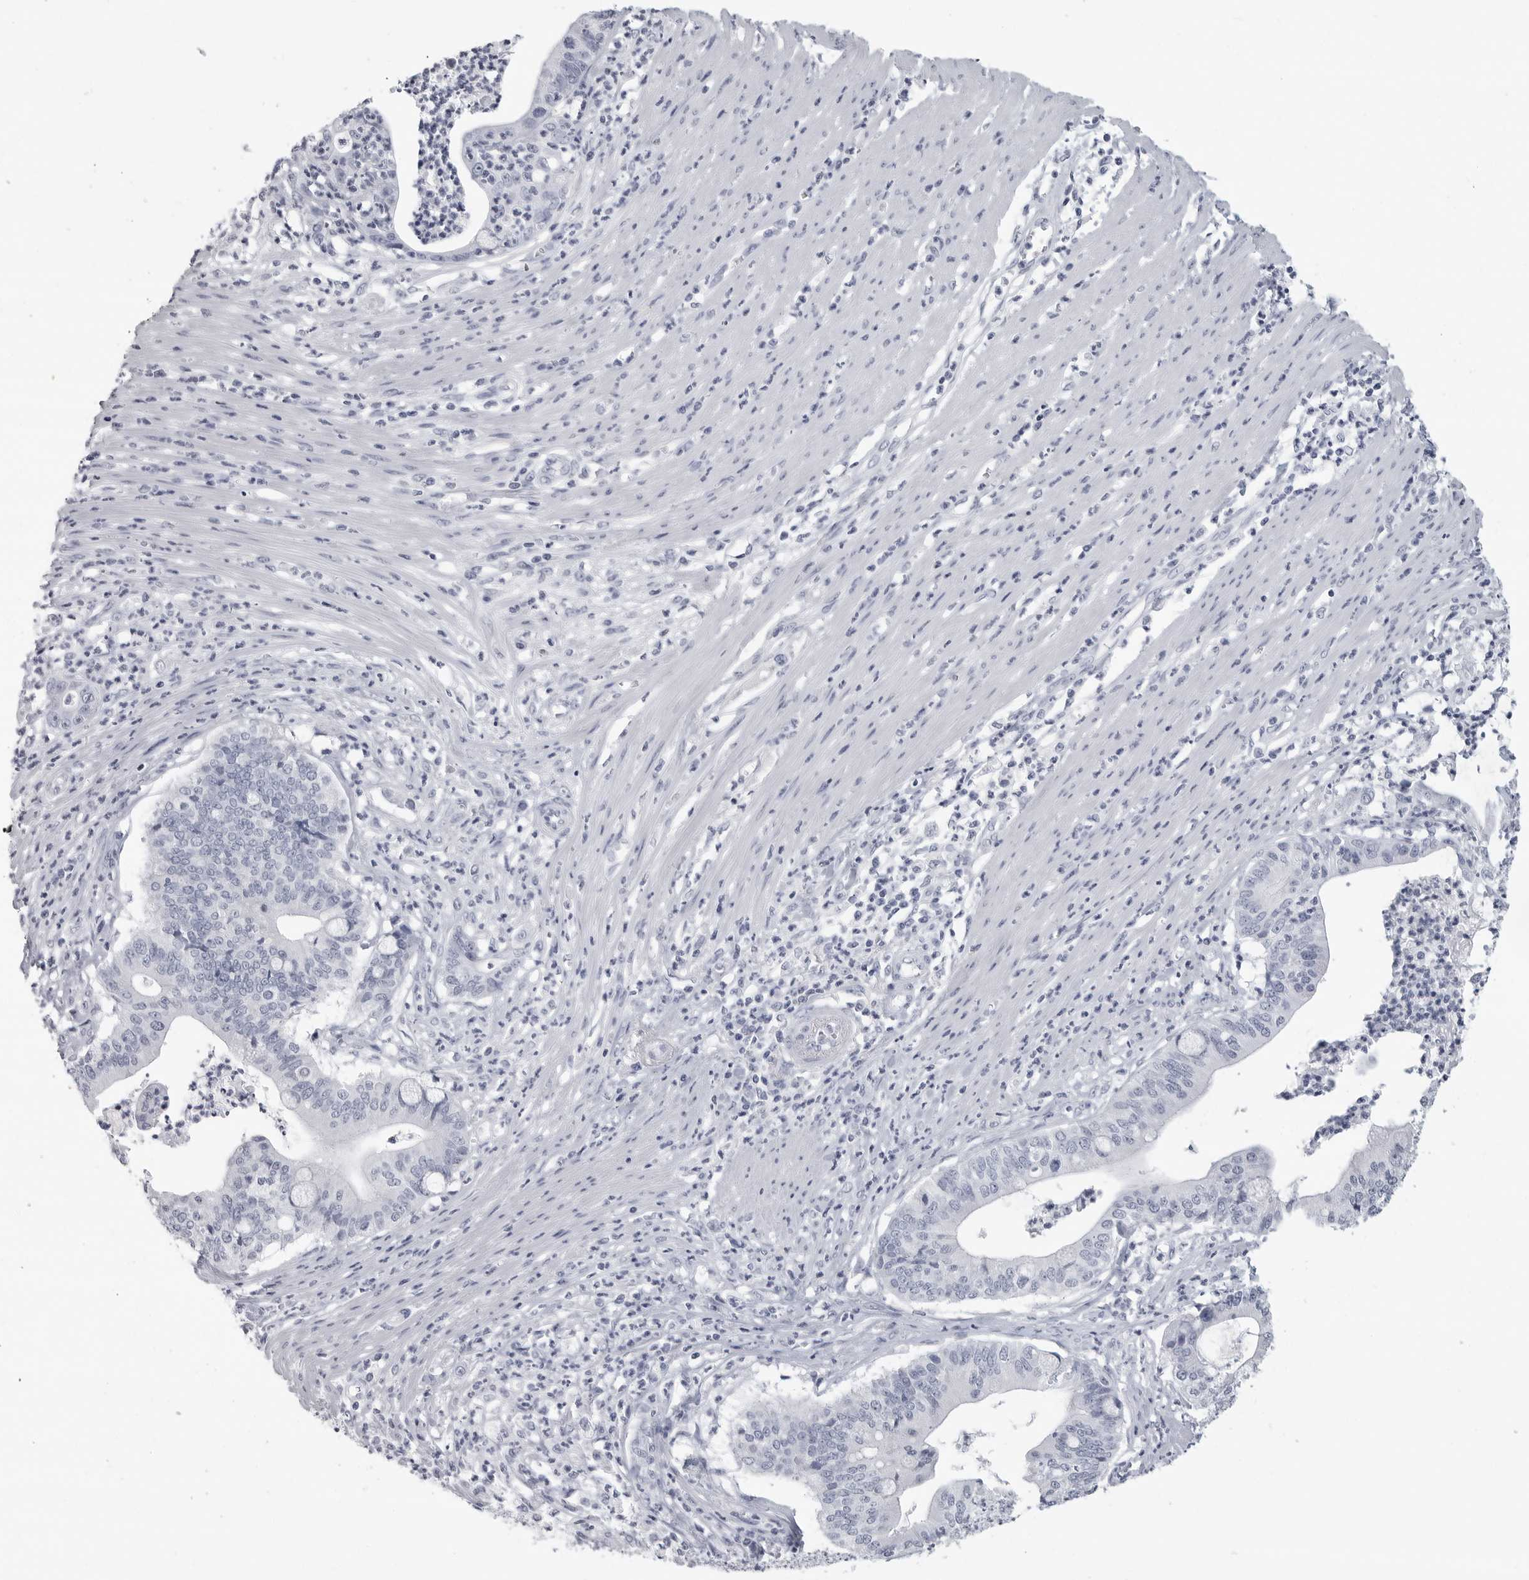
{"staining": {"intensity": "negative", "quantity": "none", "location": "none"}, "tissue": "pancreatic cancer", "cell_type": "Tumor cells", "image_type": "cancer", "snomed": [{"axis": "morphology", "description": "Adenocarcinoma, NOS"}, {"axis": "topography", "description": "Pancreas"}], "caption": "DAB (3,3'-diaminobenzidine) immunohistochemical staining of human adenocarcinoma (pancreatic) exhibits no significant staining in tumor cells.", "gene": "LY6D", "patient": {"sex": "male", "age": 69}}